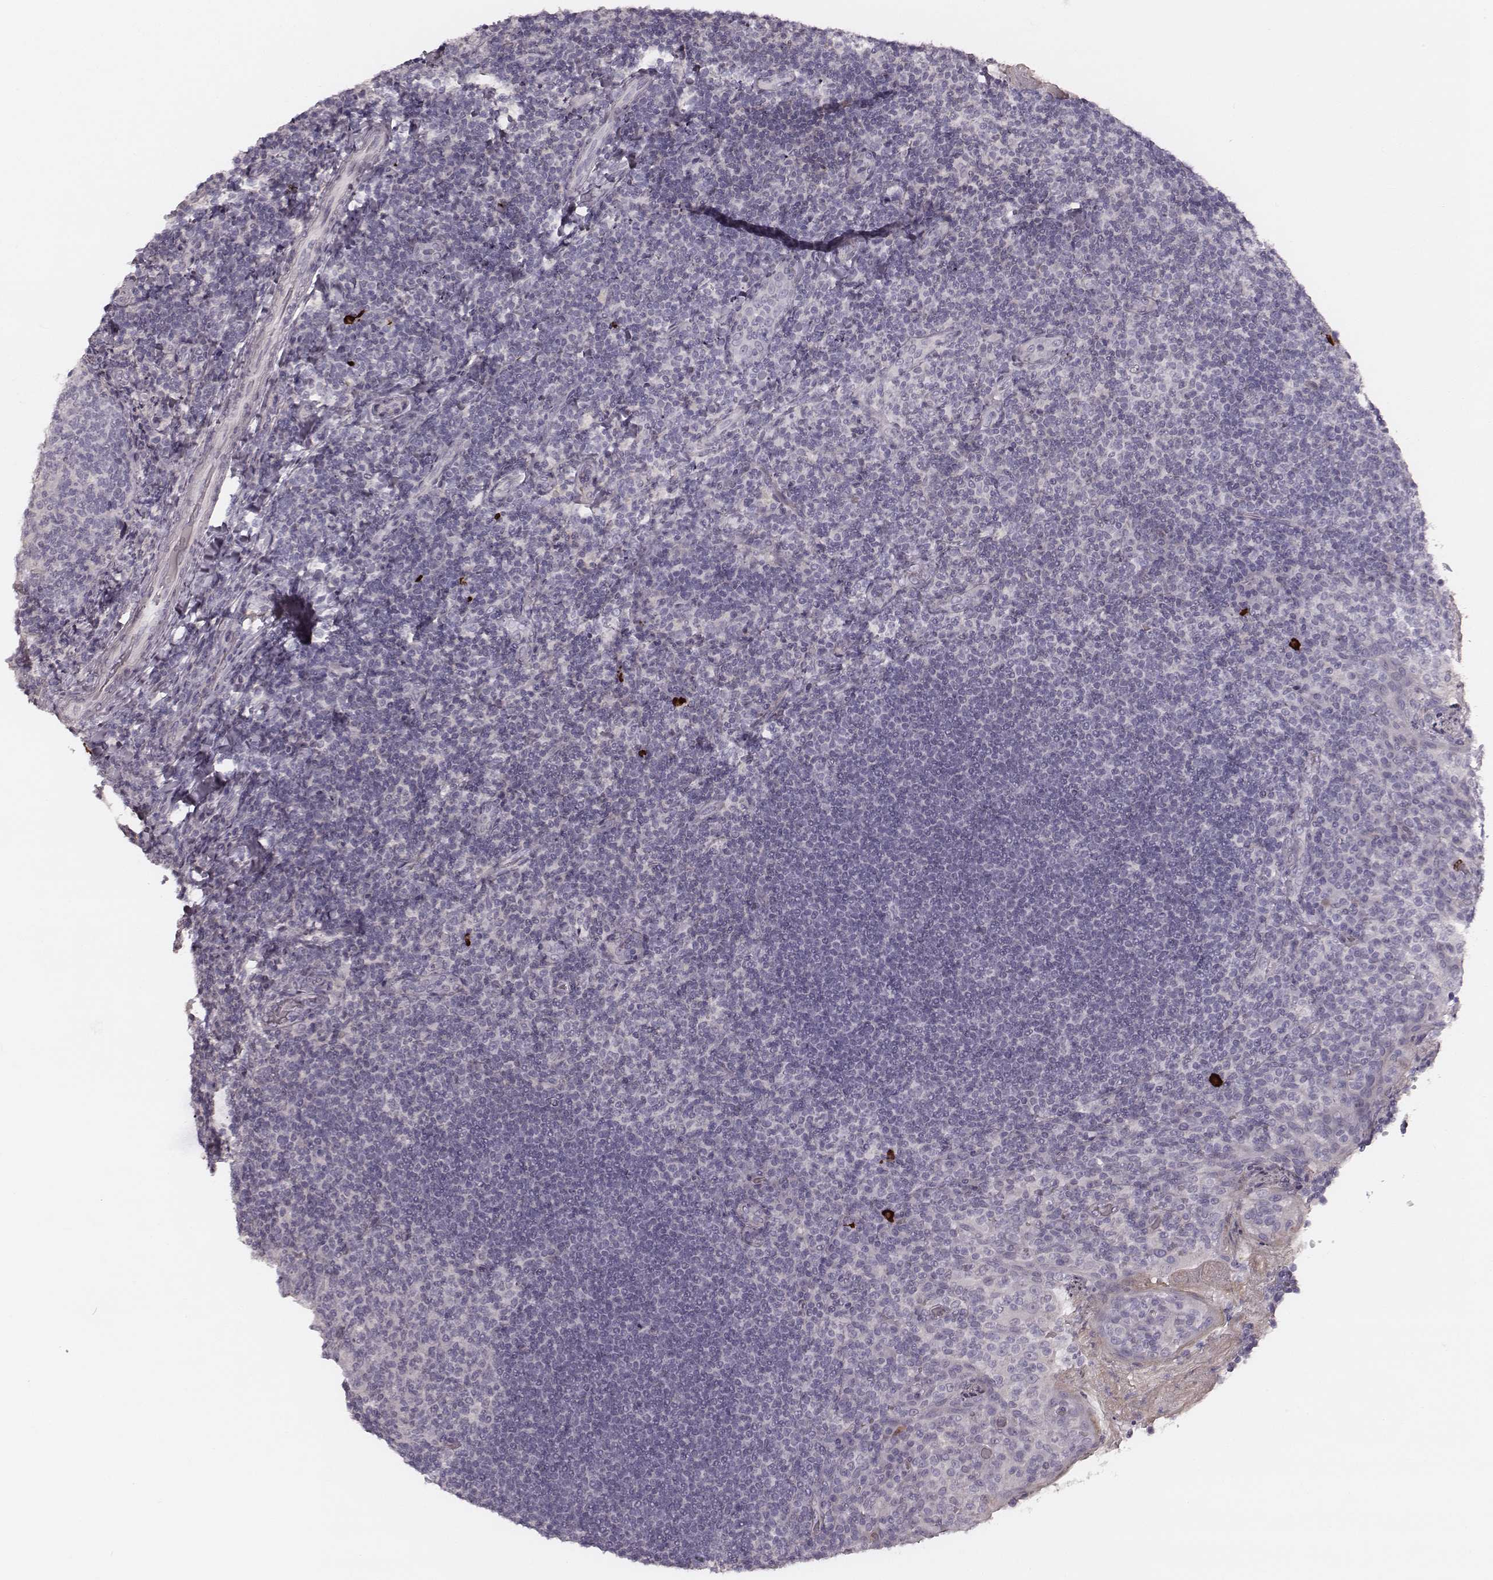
{"staining": {"intensity": "negative", "quantity": "none", "location": "none"}, "tissue": "tonsil", "cell_type": "Germinal center cells", "image_type": "normal", "snomed": [{"axis": "morphology", "description": "Normal tissue, NOS"}, {"axis": "topography", "description": "Tonsil"}], "caption": "IHC of normal tonsil demonstrates no staining in germinal center cells. (DAB immunohistochemistry (IHC), high magnification).", "gene": "S100Z", "patient": {"sex": "female", "age": 10}}